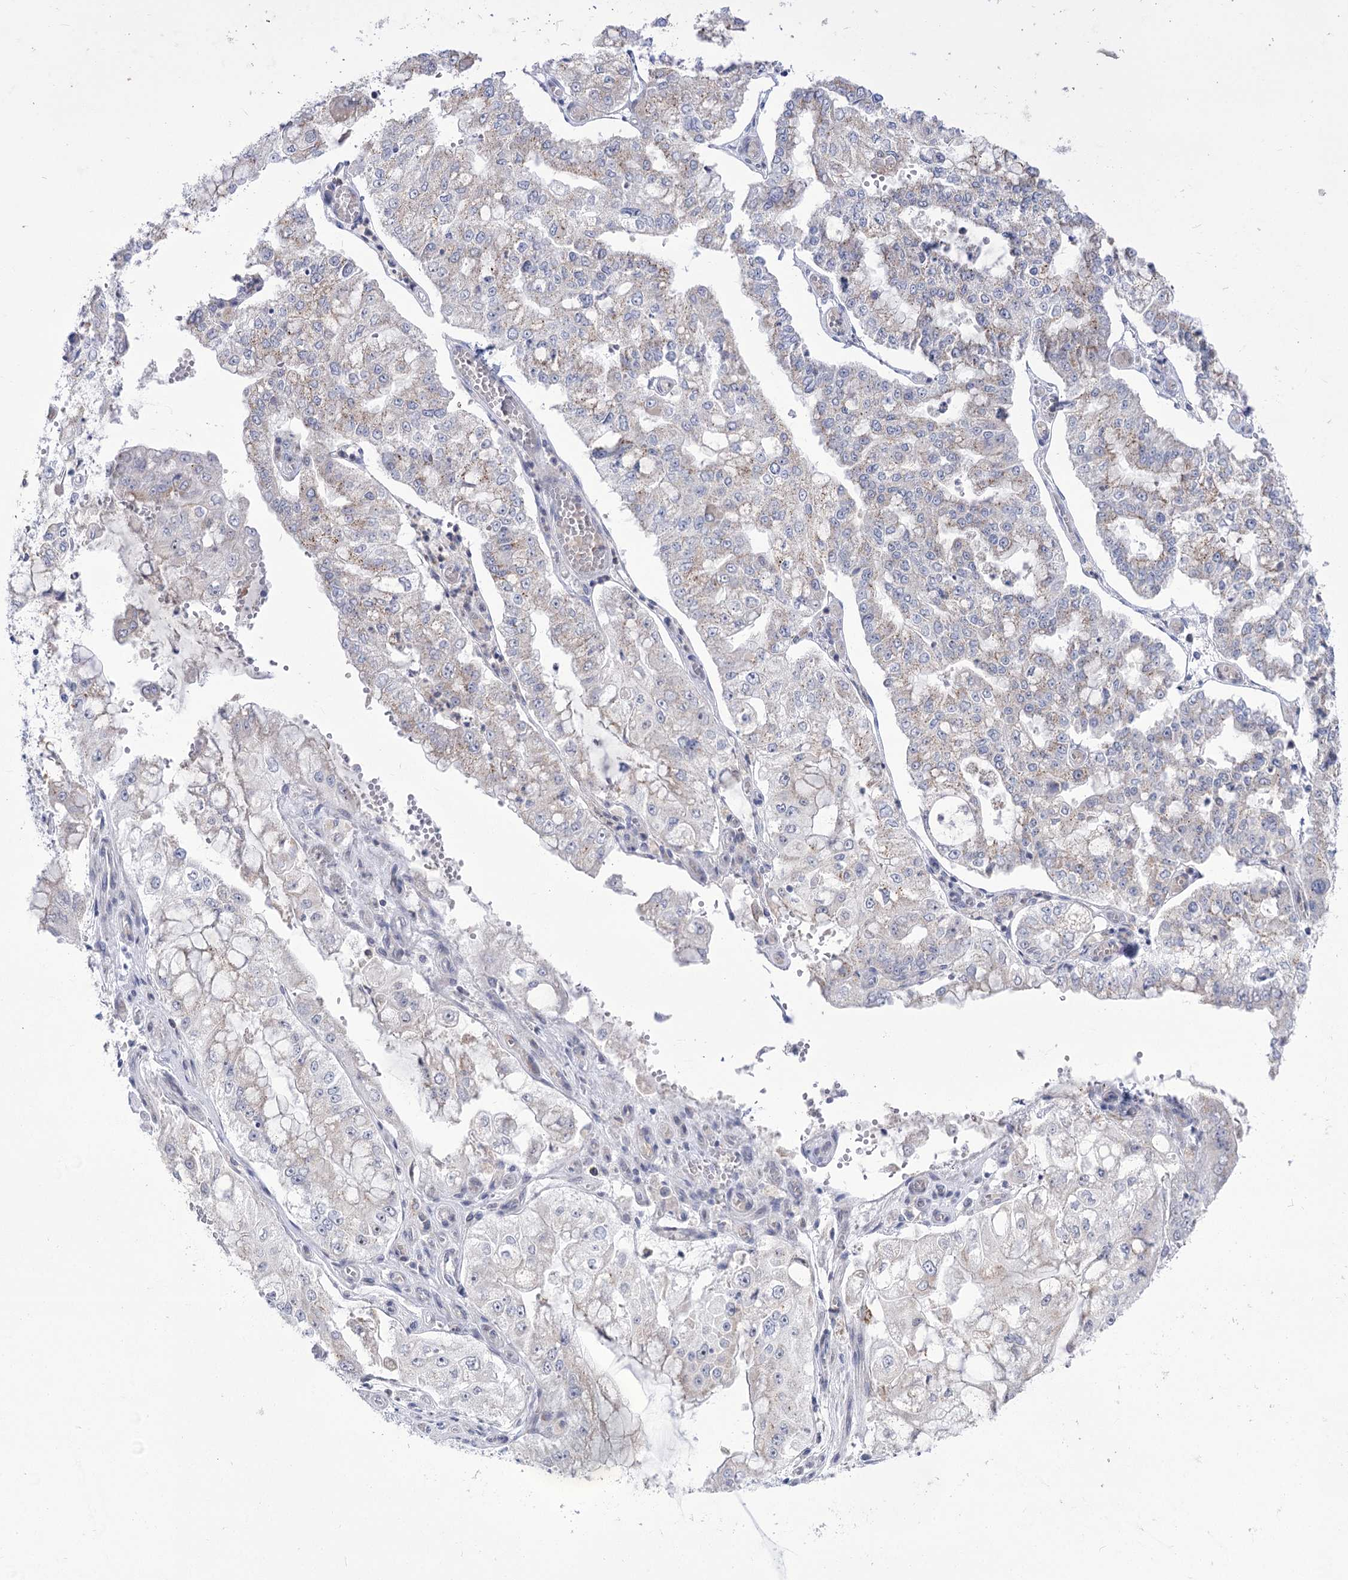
{"staining": {"intensity": "weak", "quantity": "<25%", "location": "cytoplasmic/membranous"}, "tissue": "stomach cancer", "cell_type": "Tumor cells", "image_type": "cancer", "snomed": [{"axis": "morphology", "description": "Adenocarcinoma, NOS"}, {"axis": "topography", "description": "Stomach"}], "caption": "An immunohistochemistry (IHC) histopathology image of stomach cancer (adenocarcinoma) is shown. There is no staining in tumor cells of stomach cancer (adenocarcinoma).", "gene": "BEND7", "patient": {"sex": "male", "age": 76}}